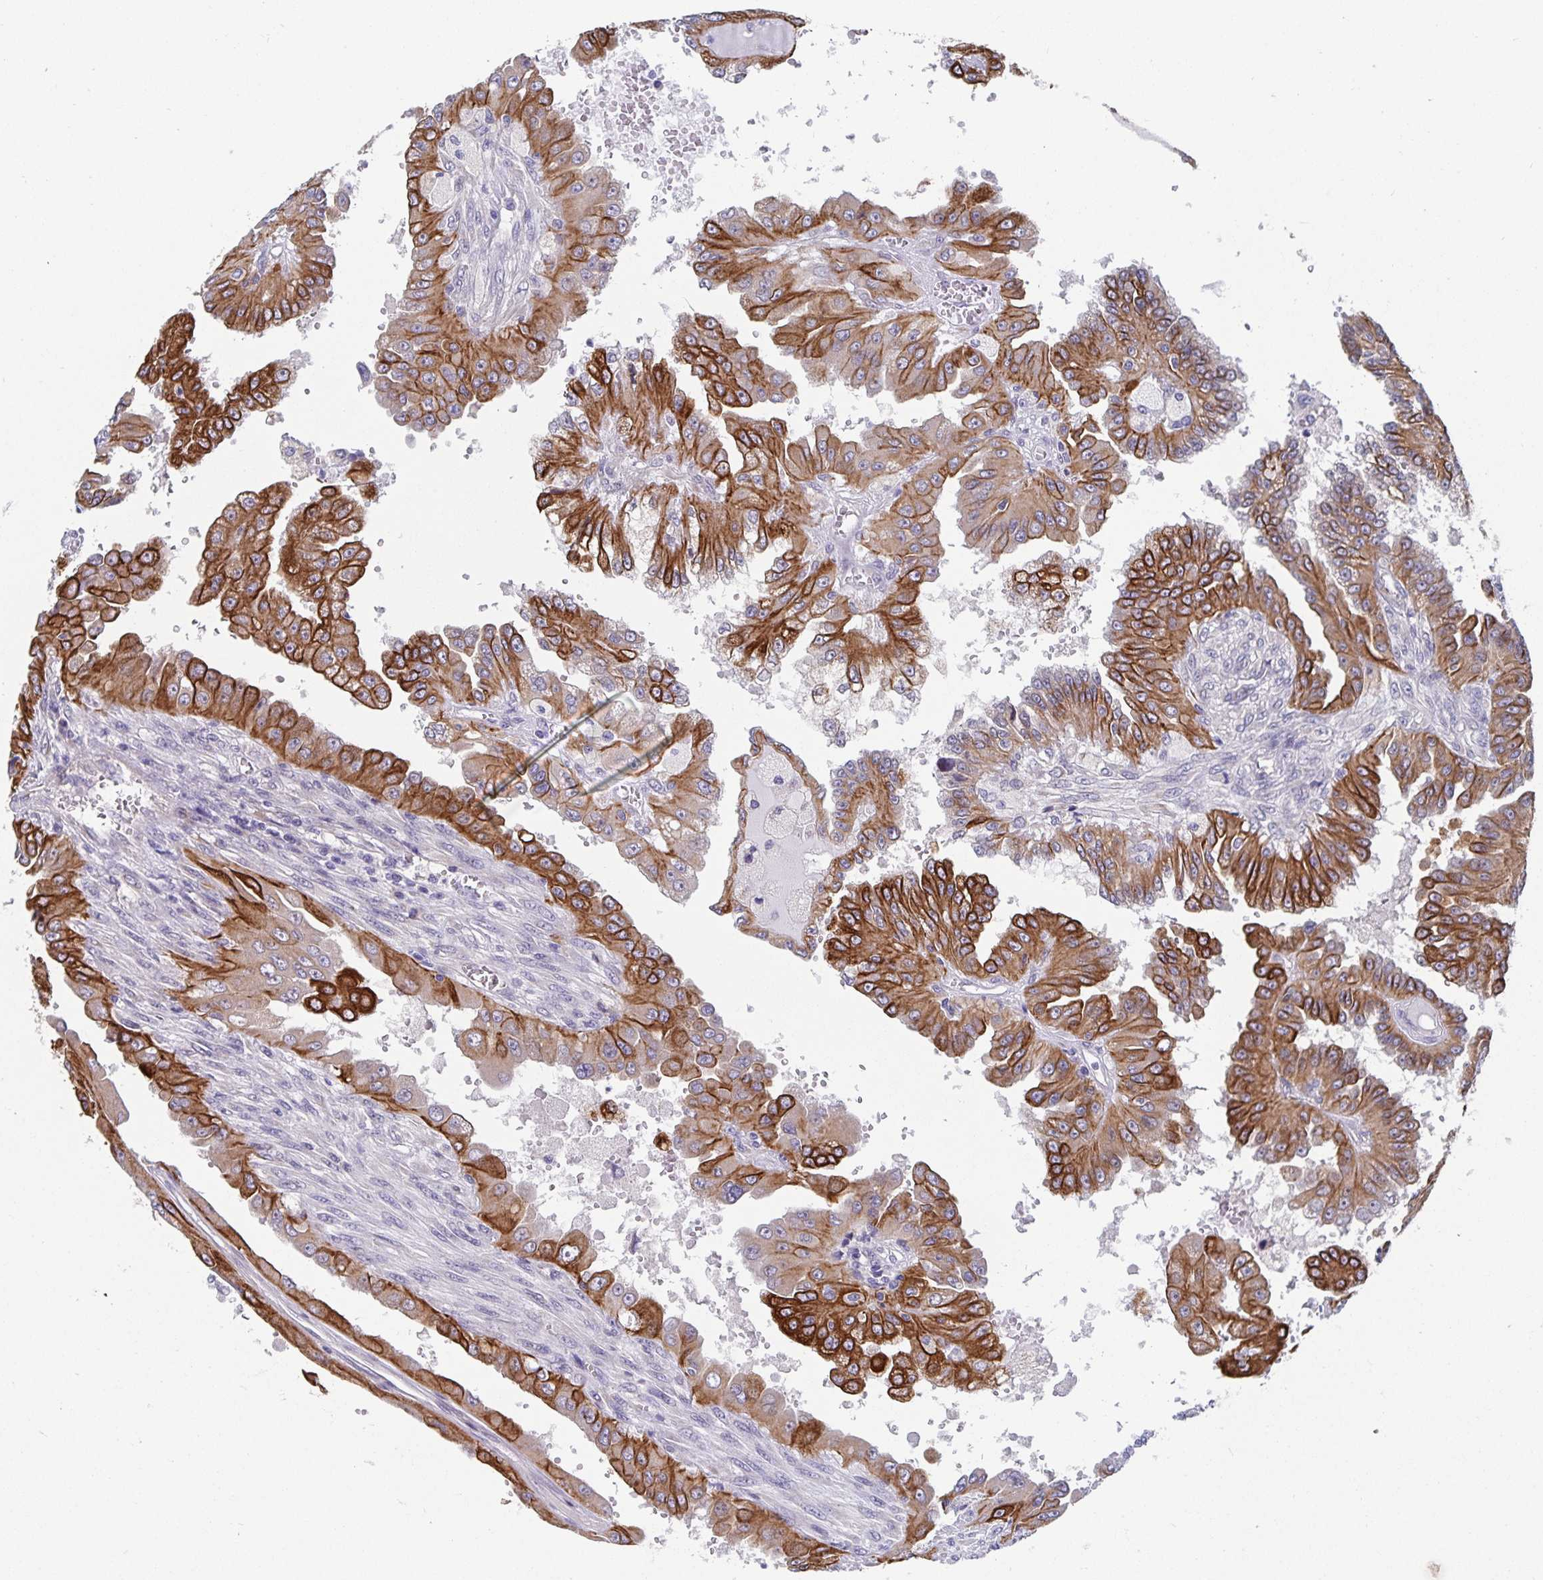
{"staining": {"intensity": "strong", "quantity": "25%-75%", "location": "cytoplasmic/membranous"}, "tissue": "renal cancer", "cell_type": "Tumor cells", "image_type": "cancer", "snomed": [{"axis": "morphology", "description": "Adenocarcinoma, NOS"}, {"axis": "topography", "description": "Kidney"}], "caption": "High-power microscopy captured an IHC image of adenocarcinoma (renal), revealing strong cytoplasmic/membranous positivity in about 25%-75% of tumor cells.", "gene": "ZIK1", "patient": {"sex": "male", "age": 58}}